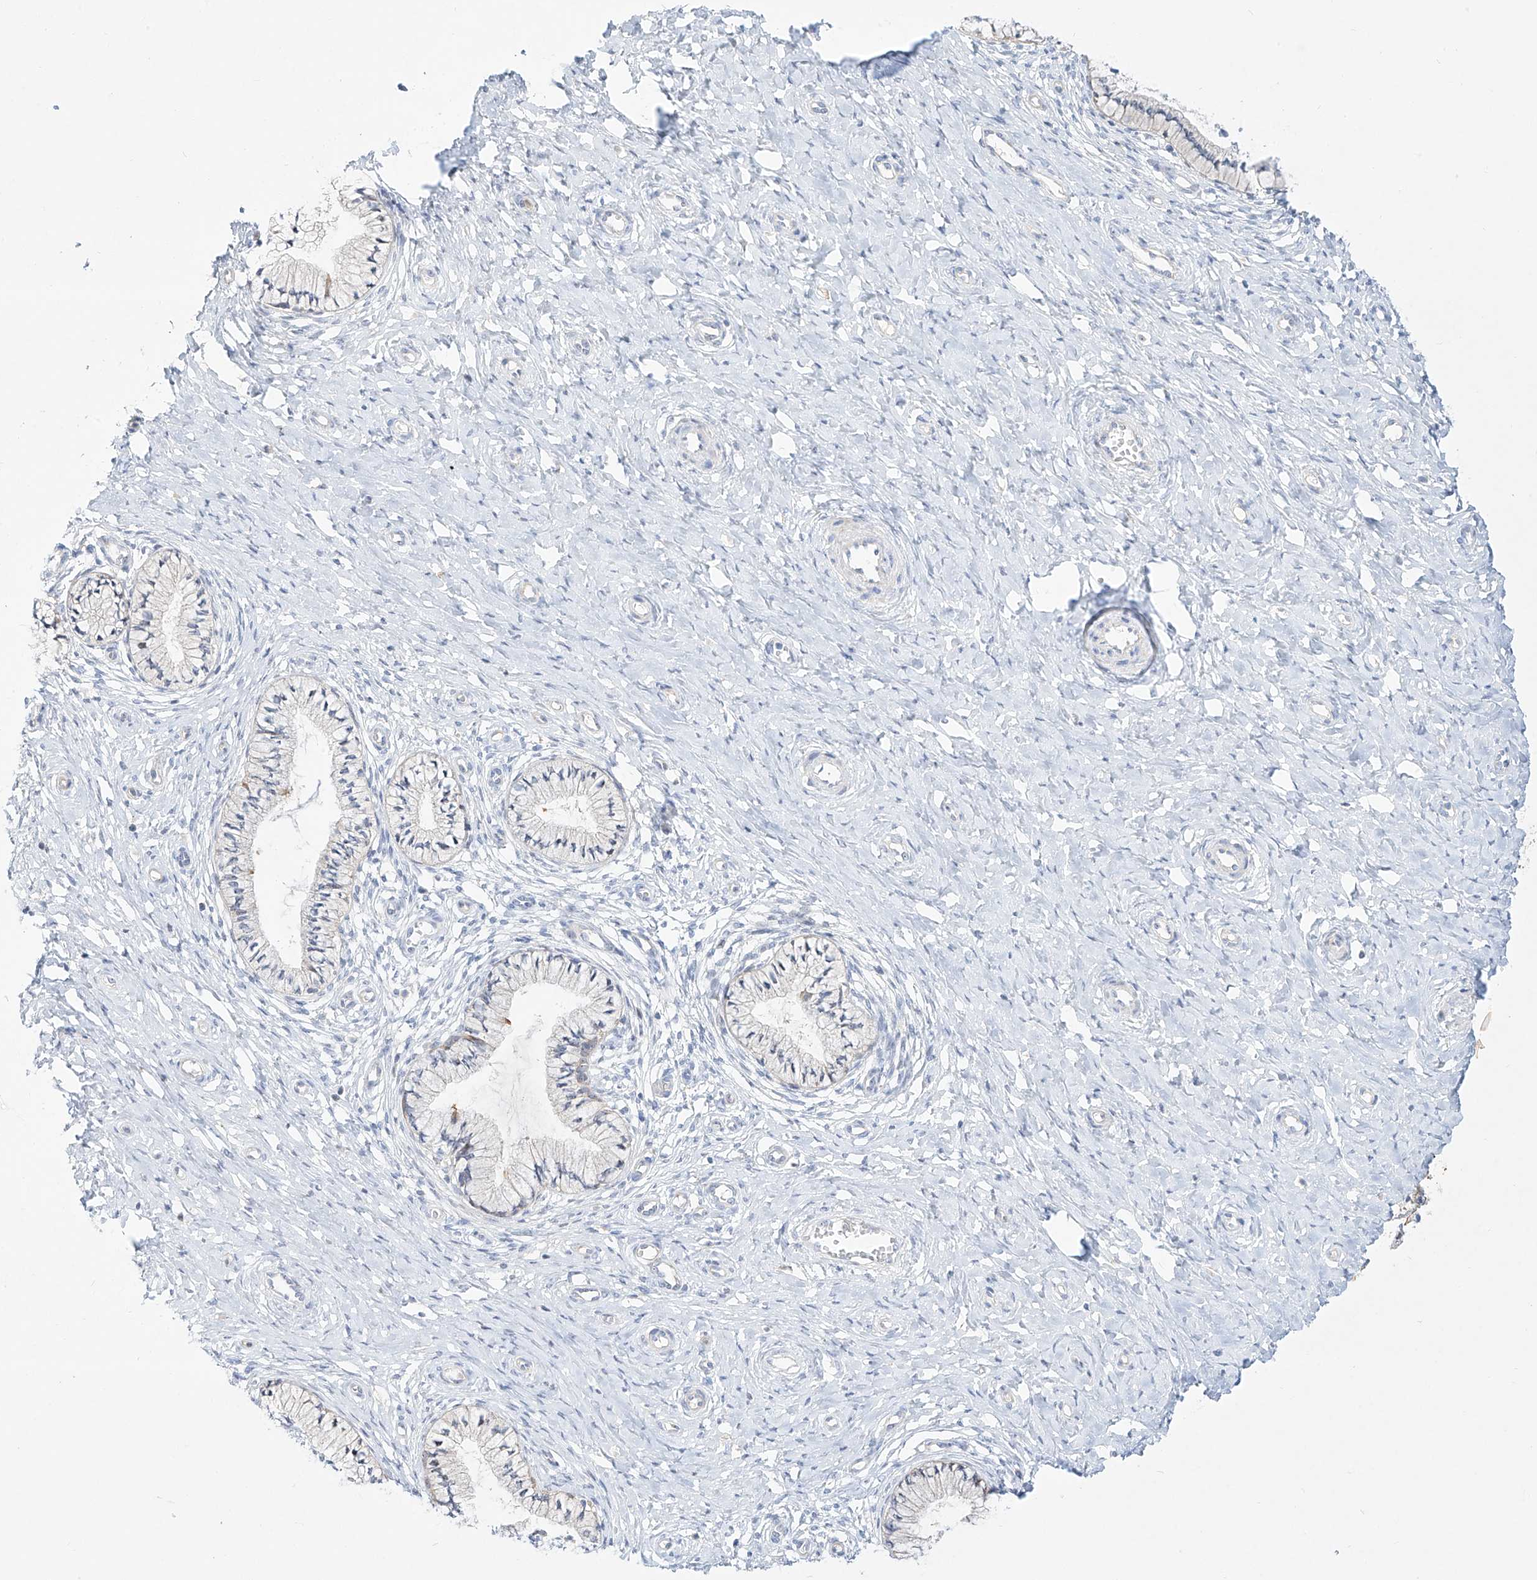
{"staining": {"intensity": "negative", "quantity": "none", "location": "none"}, "tissue": "cervix", "cell_type": "Glandular cells", "image_type": "normal", "snomed": [{"axis": "morphology", "description": "Normal tissue, NOS"}, {"axis": "topography", "description": "Cervix"}], "caption": "DAB (3,3'-diaminobenzidine) immunohistochemical staining of benign cervix reveals no significant staining in glandular cells. (DAB IHC with hematoxylin counter stain).", "gene": "SNU13", "patient": {"sex": "female", "age": 36}}